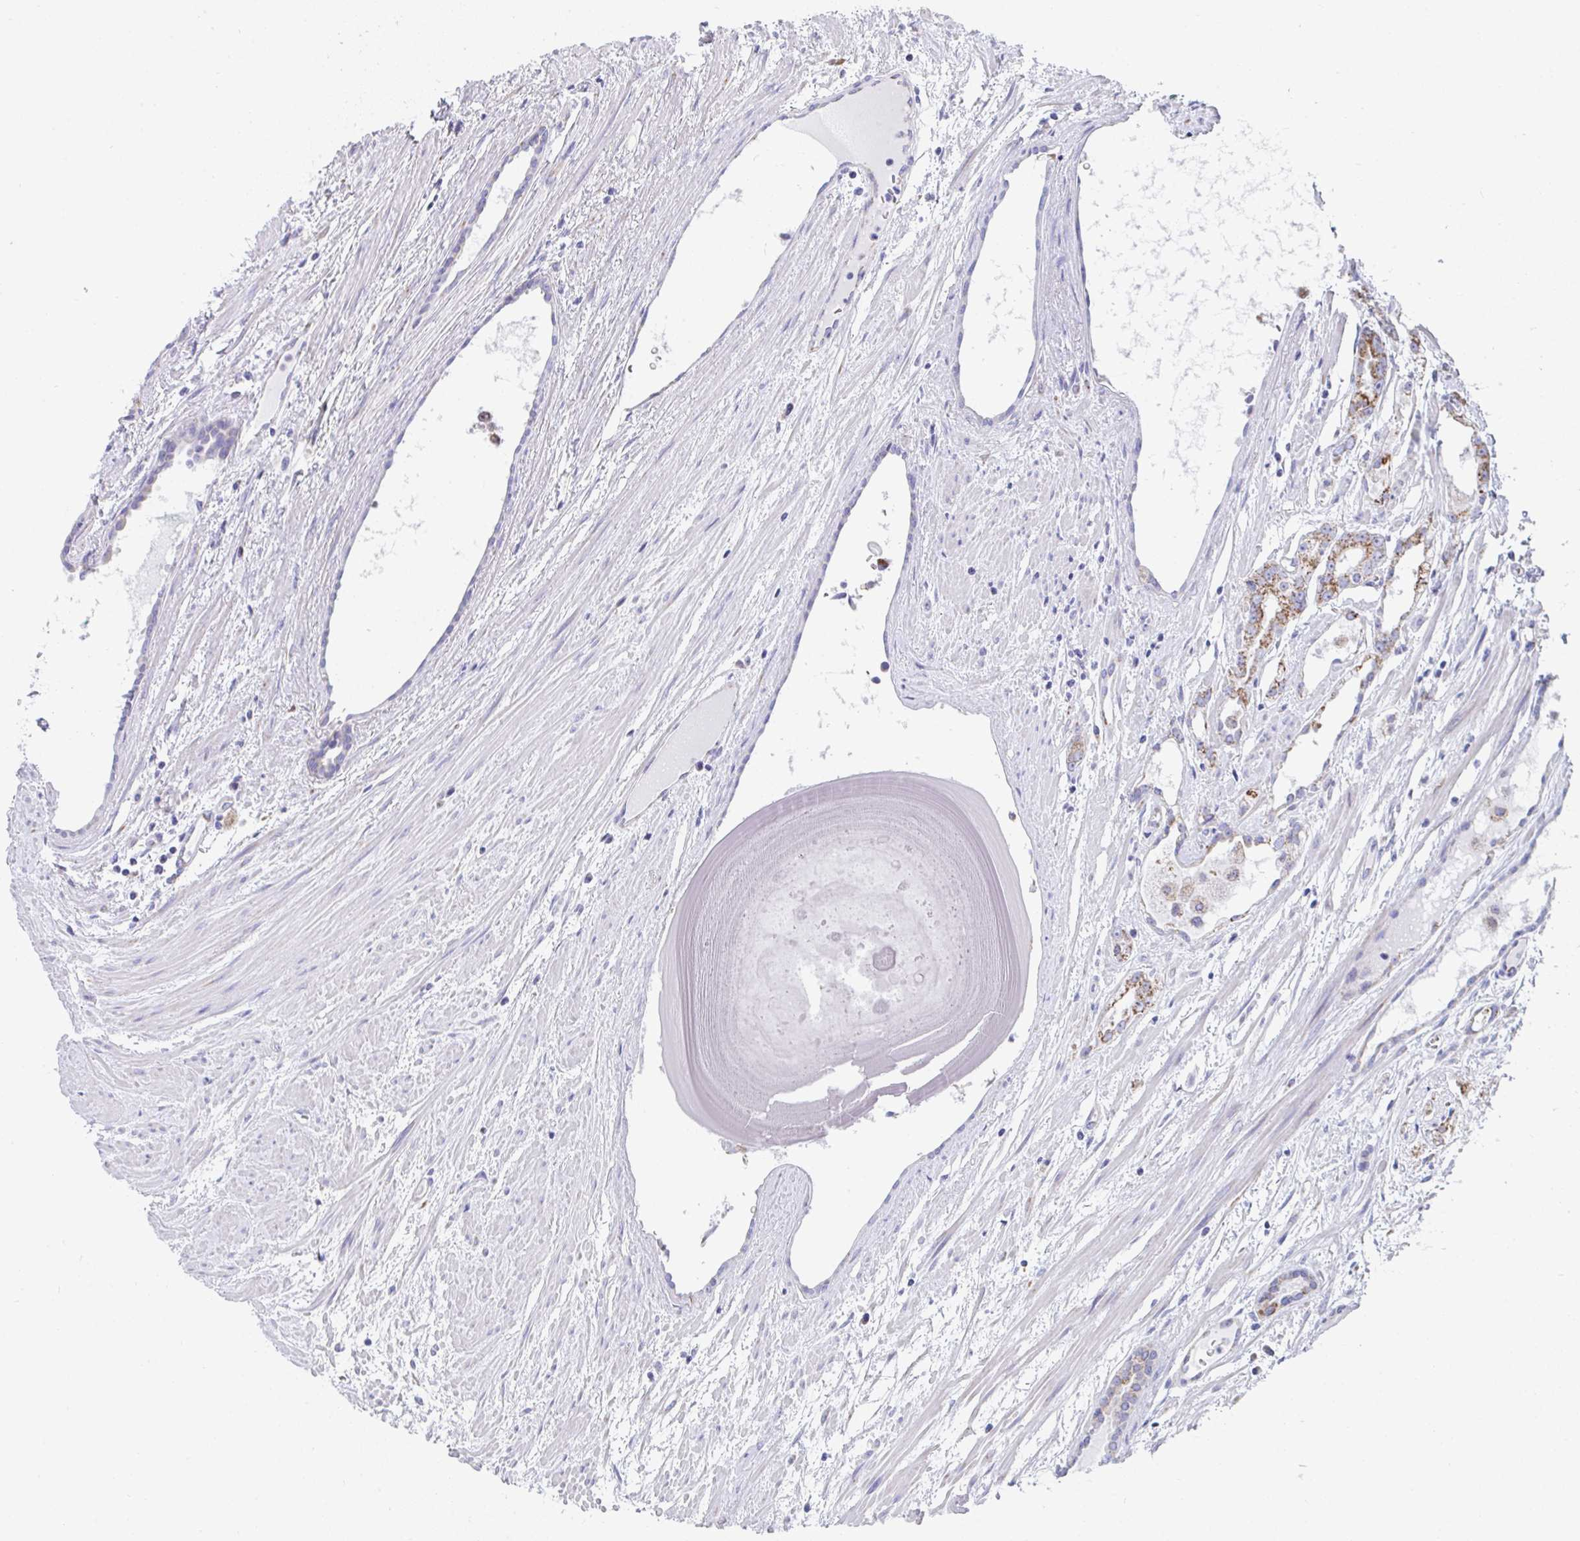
{"staining": {"intensity": "moderate", "quantity": ">75%", "location": "cytoplasmic/membranous"}, "tissue": "prostate cancer", "cell_type": "Tumor cells", "image_type": "cancer", "snomed": [{"axis": "morphology", "description": "Adenocarcinoma, High grade"}, {"axis": "topography", "description": "Prostate"}], "caption": "Human prostate cancer stained with a protein marker exhibits moderate staining in tumor cells.", "gene": "AIFM1", "patient": {"sex": "male", "age": 68}}